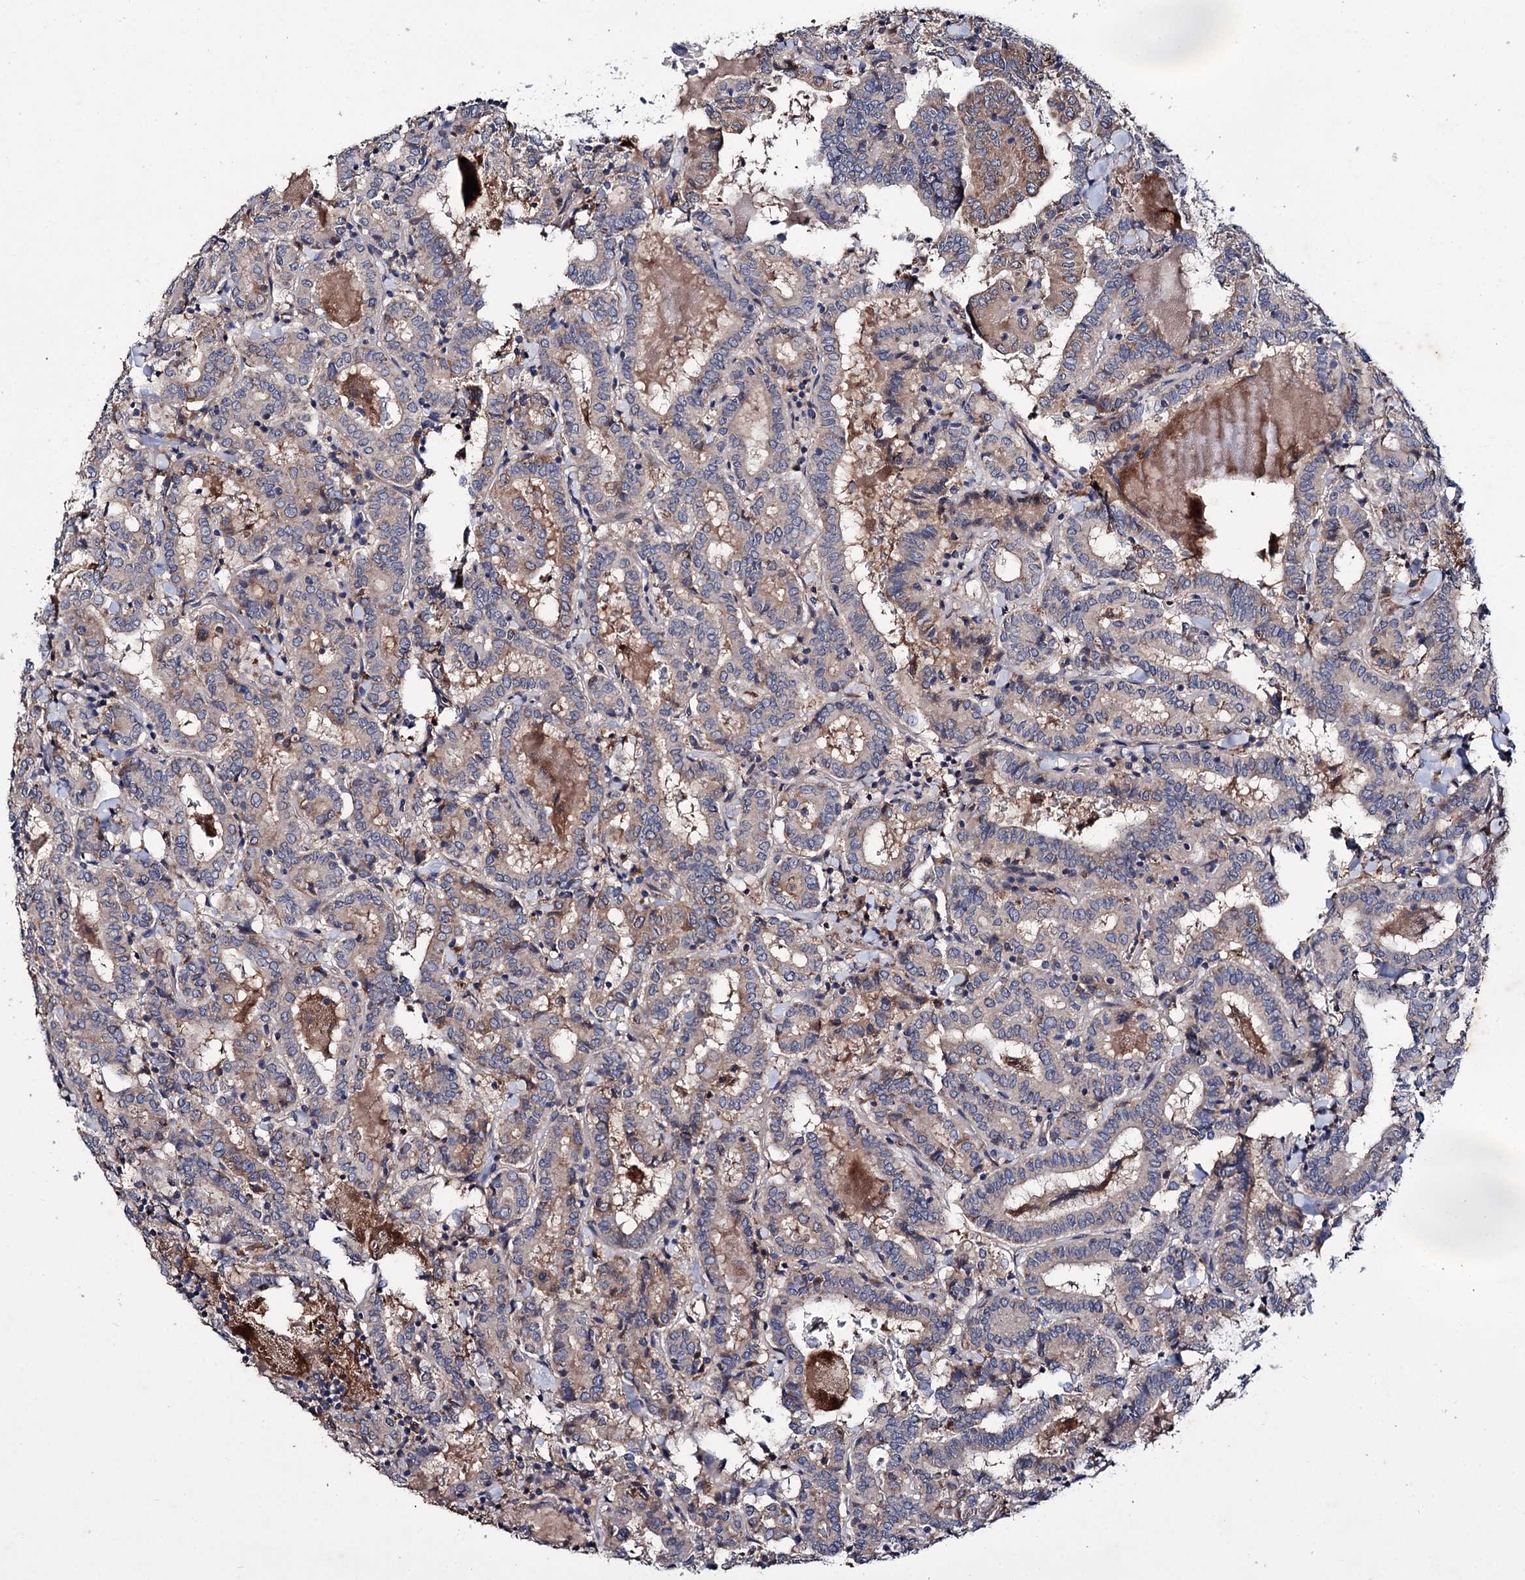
{"staining": {"intensity": "weak", "quantity": "<25%", "location": "cytoplasmic/membranous"}, "tissue": "thyroid cancer", "cell_type": "Tumor cells", "image_type": "cancer", "snomed": [{"axis": "morphology", "description": "Papillary adenocarcinoma, NOS"}, {"axis": "topography", "description": "Thyroid gland"}], "caption": "The immunohistochemistry photomicrograph has no significant expression in tumor cells of thyroid cancer (papillary adenocarcinoma) tissue. Nuclei are stained in blue.", "gene": "CLPB", "patient": {"sex": "female", "age": 72}}